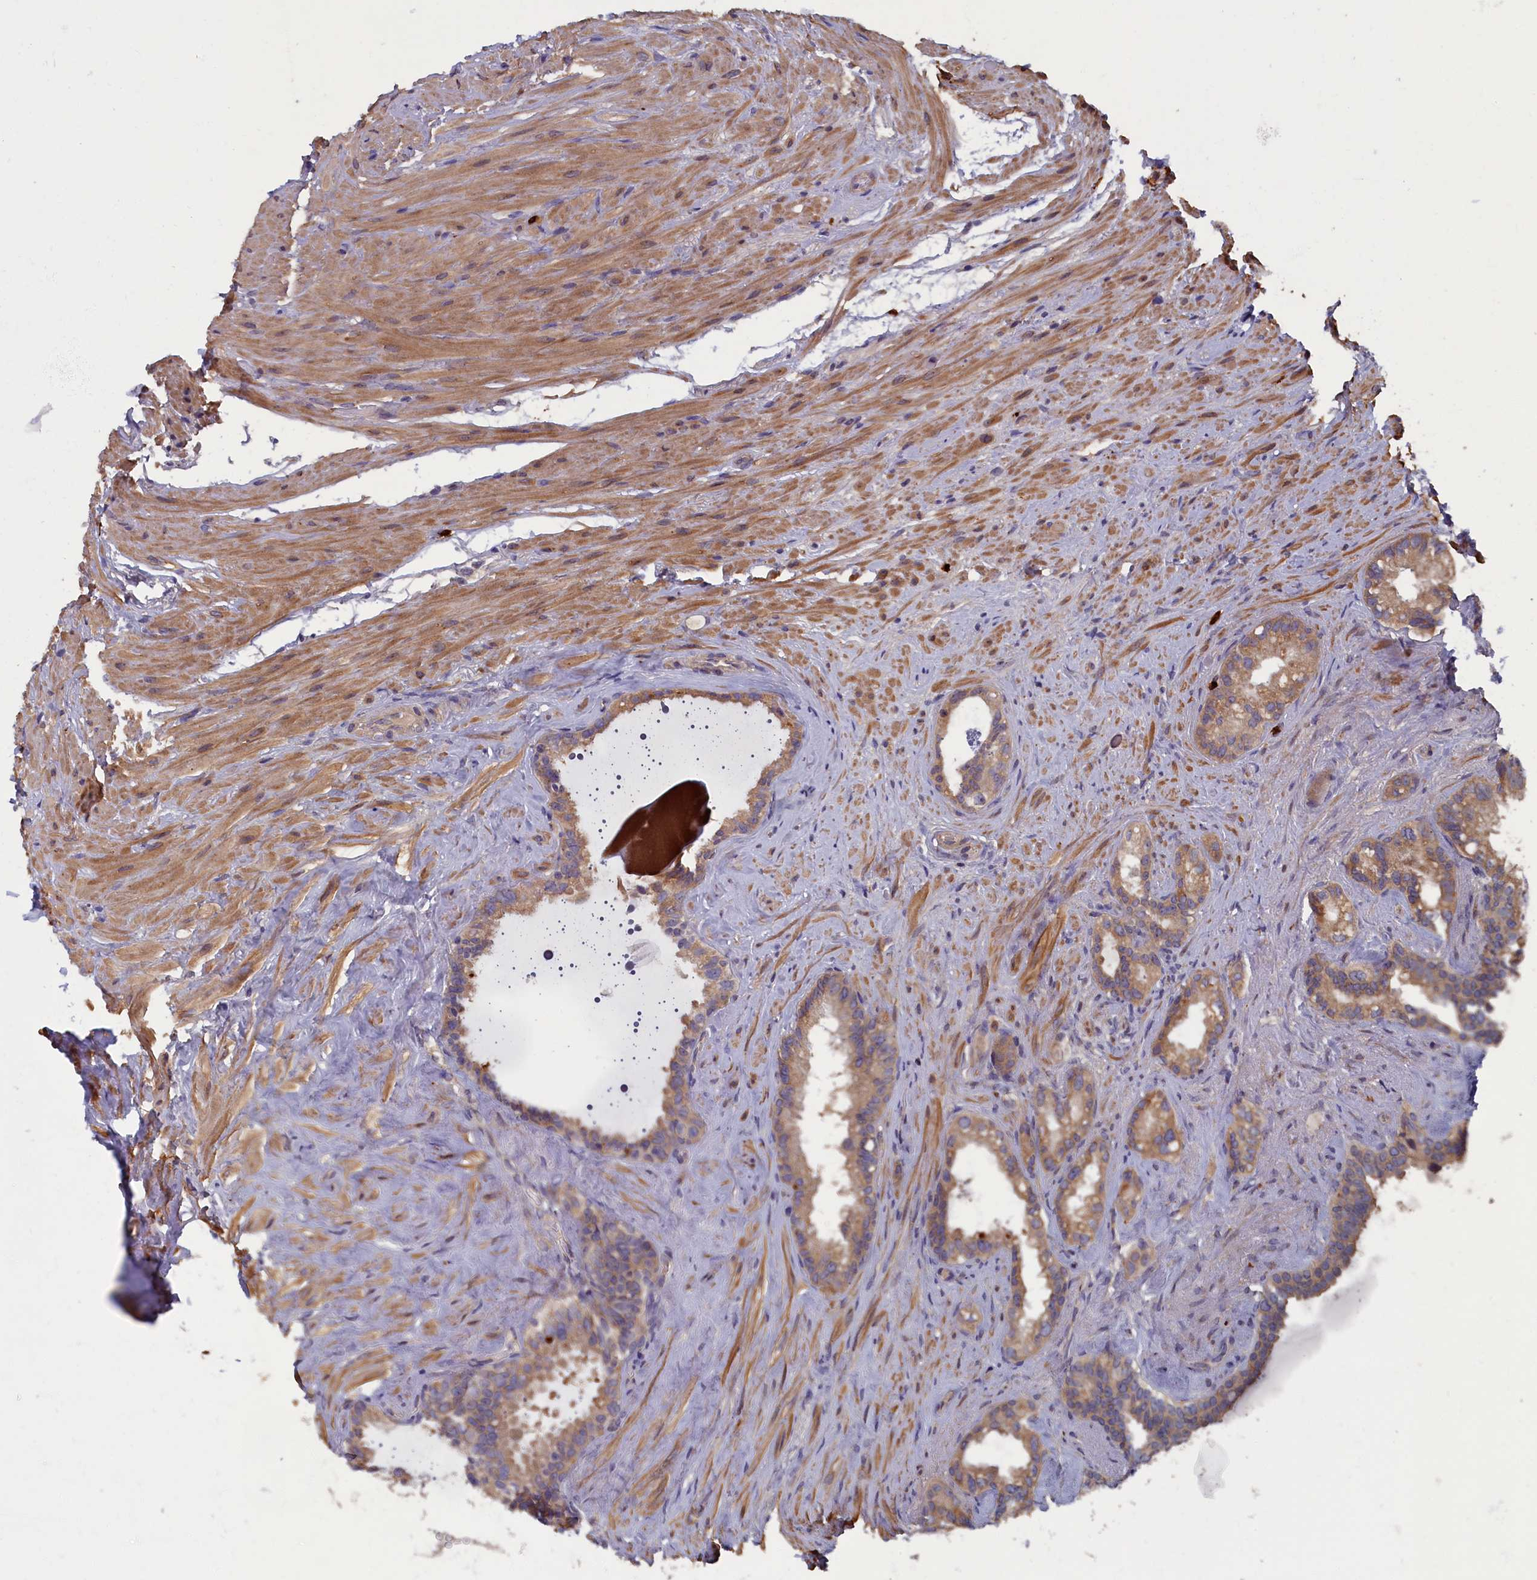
{"staining": {"intensity": "moderate", "quantity": ">75%", "location": "cytoplasmic/membranous"}, "tissue": "seminal vesicle", "cell_type": "Glandular cells", "image_type": "normal", "snomed": [{"axis": "morphology", "description": "Normal tissue, NOS"}, {"axis": "topography", "description": "Prostate"}, {"axis": "topography", "description": "Seminal veicle"}], "caption": "Immunohistochemical staining of normal human seminal vesicle exhibits medium levels of moderate cytoplasmic/membranous expression in about >75% of glandular cells. (IHC, brightfield microscopy, high magnification).", "gene": "TNK2", "patient": {"sex": "male", "age": 79}}